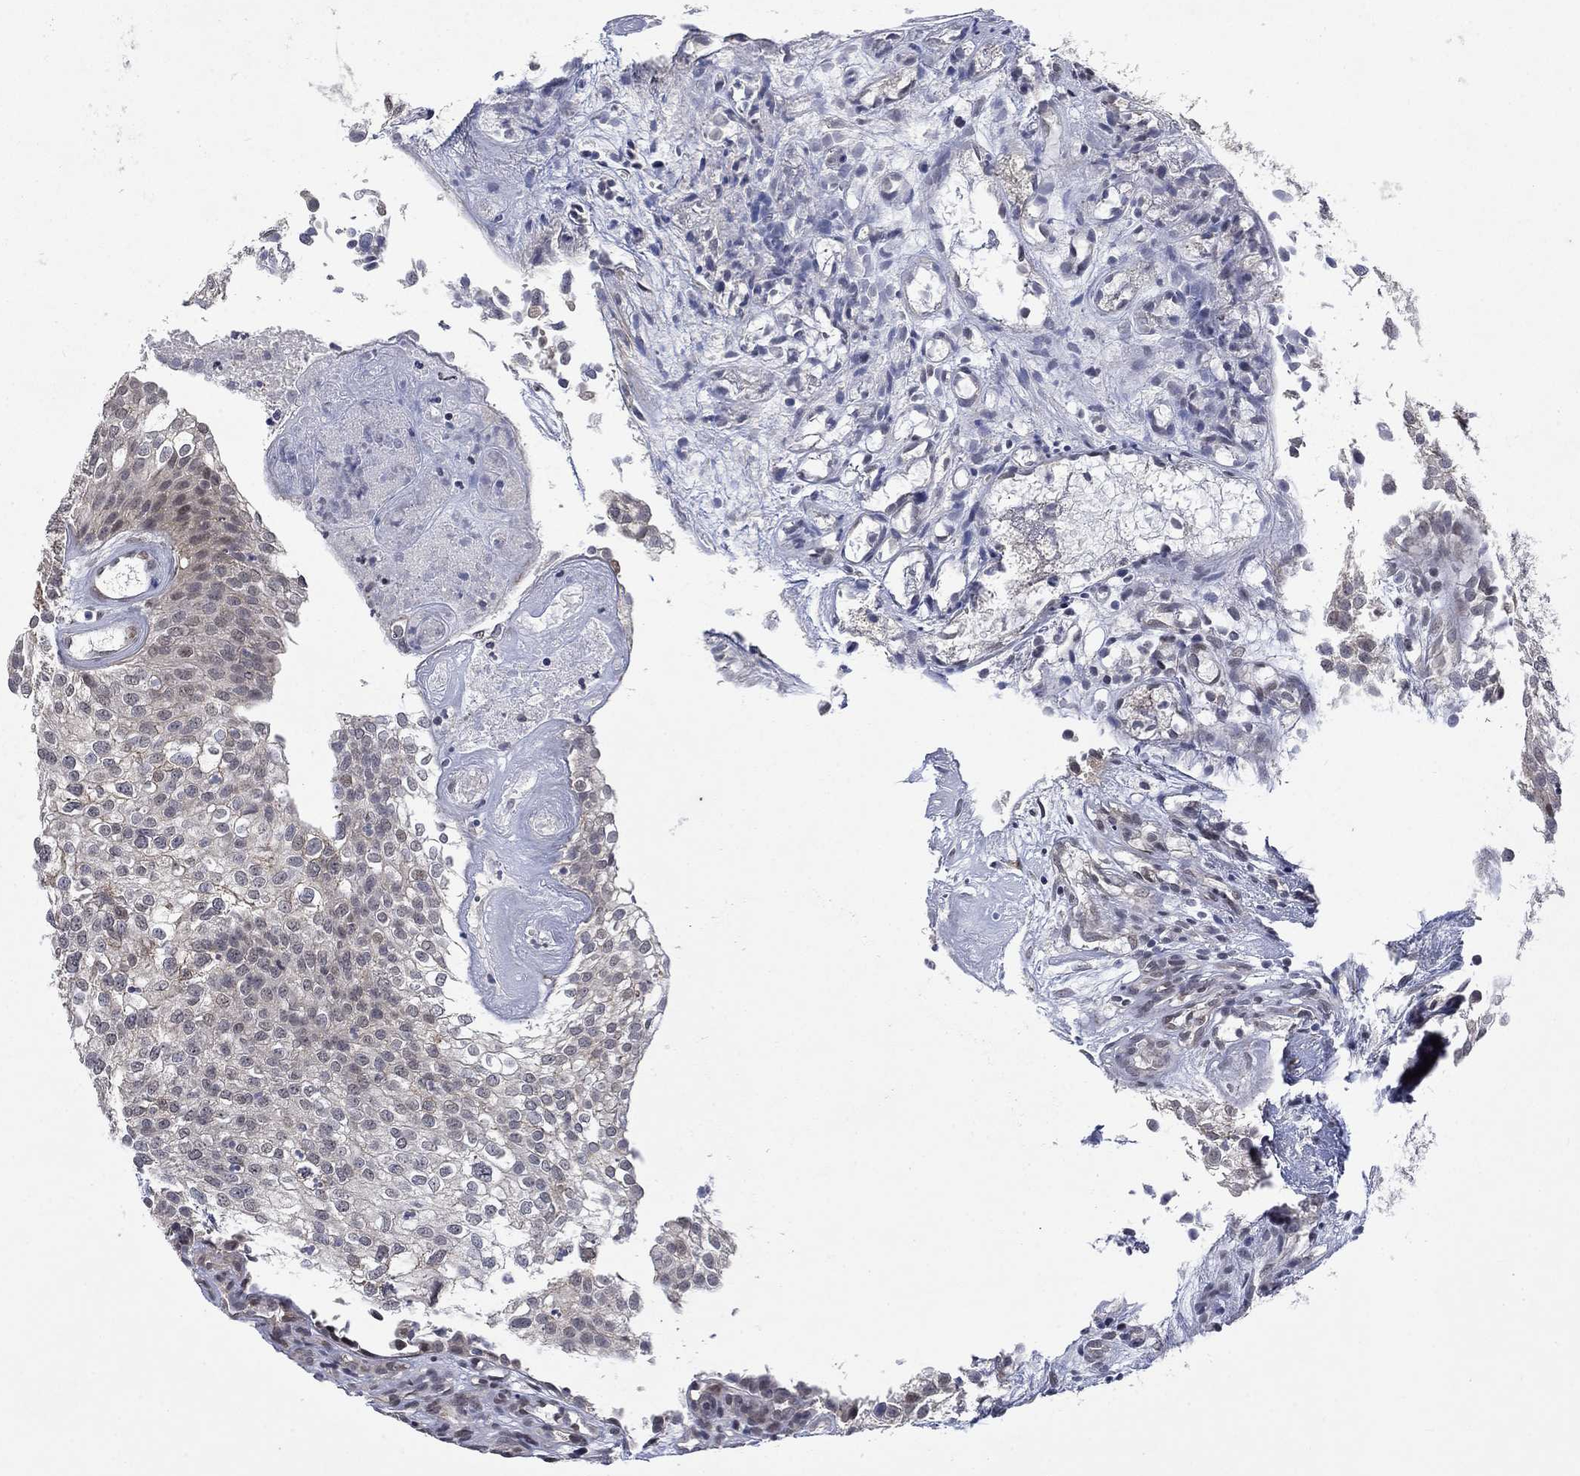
{"staining": {"intensity": "negative", "quantity": "none", "location": "none"}, "tissue": "urothelial cancer", "cell_type": "Tumor cells", "image_type": "cancer", "snomed": [{"axis": "morphology", "description": "Urothelial carcinoma, High grade"}, {"axis": "topography", "description": "Urinary bladder"}], "caption": "The IHC micrograph has no significant staining in tumor cells of high-grade urothelial carcinoma tissue.", "gene": "PPP1R9A", "patient": {"sex": "female", "age": 79}}